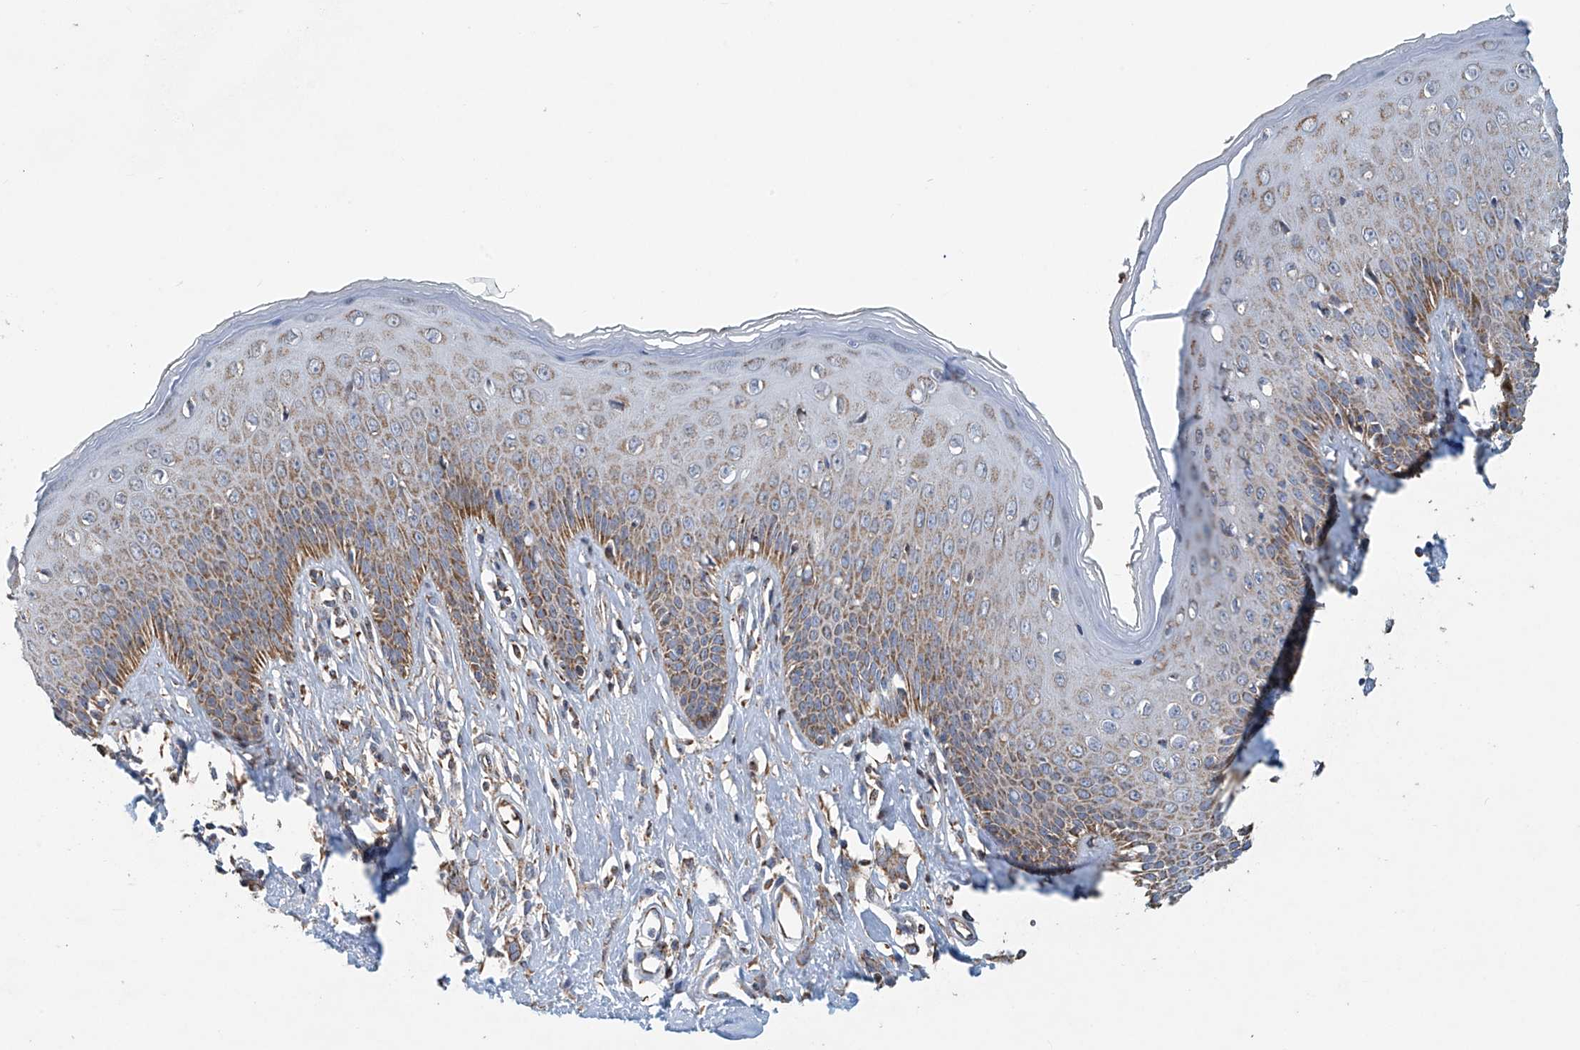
{"staining": {"intensity": "moderate", "quantity": ">75%", "location": "cytoplasmic/membranous"}, "tissue": "skin", "cell_type": "Epidermal cells", "image_type": "normal", "snomed": [{"axis": "morphology", "description": "Normal tissue, NOS"}, {"axis": "morphology", "description": "Squamous cell carcinoma, NOS"}, {"axis": "topography", "description": "Vulva"}], "caption": "This is an image of IHC staining of unremarkable skin, which shows moderate positivity in the cytoplasmic/membranous of epidermal cells.", "gene": "COMMD1", "patient": {"sex": "female", "age": 85}}